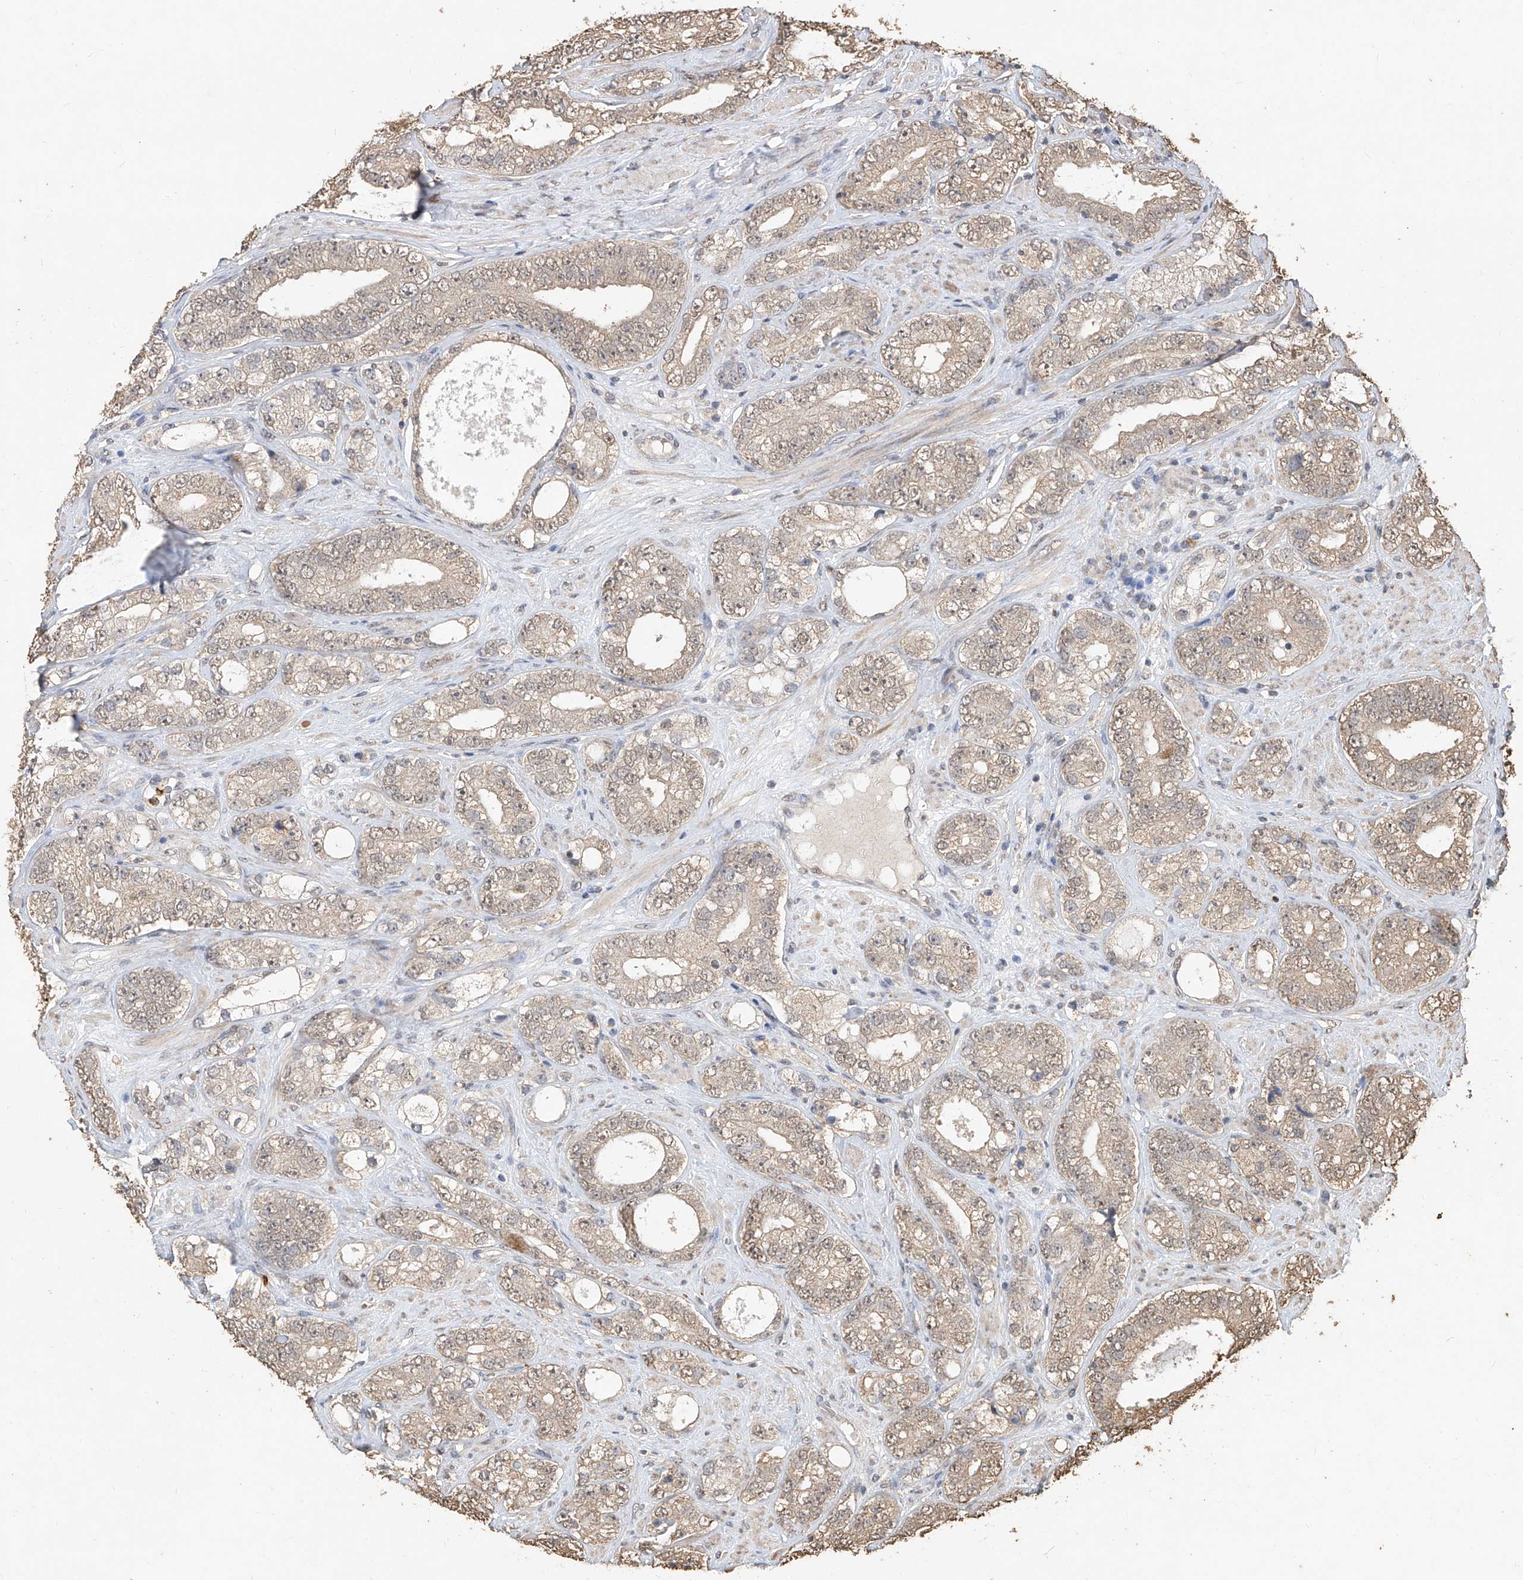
{"staining": {"intensity": "moderate", "quantity": ">75%", "location": "cytoplasmic/membranous,nuclear"}, "tissue": "prostate cancer", "cell_type": "Tumor cells", "image_type": "cancer", "snomed": [{"axis": "morphology", "description": "Adenocarcinoma, High grade"}, {"axis": "topography", "description": "Prostate"}], "caption": "Approximately >75% of tumor cells in prostate cancer demonstrate moderate cytoplasmic/membranous and nuclear protein expression as visualized by brown immunohistochemical staining.", "gene": "ELOVL1", "patient": {"sex": "male", "age": 56}}